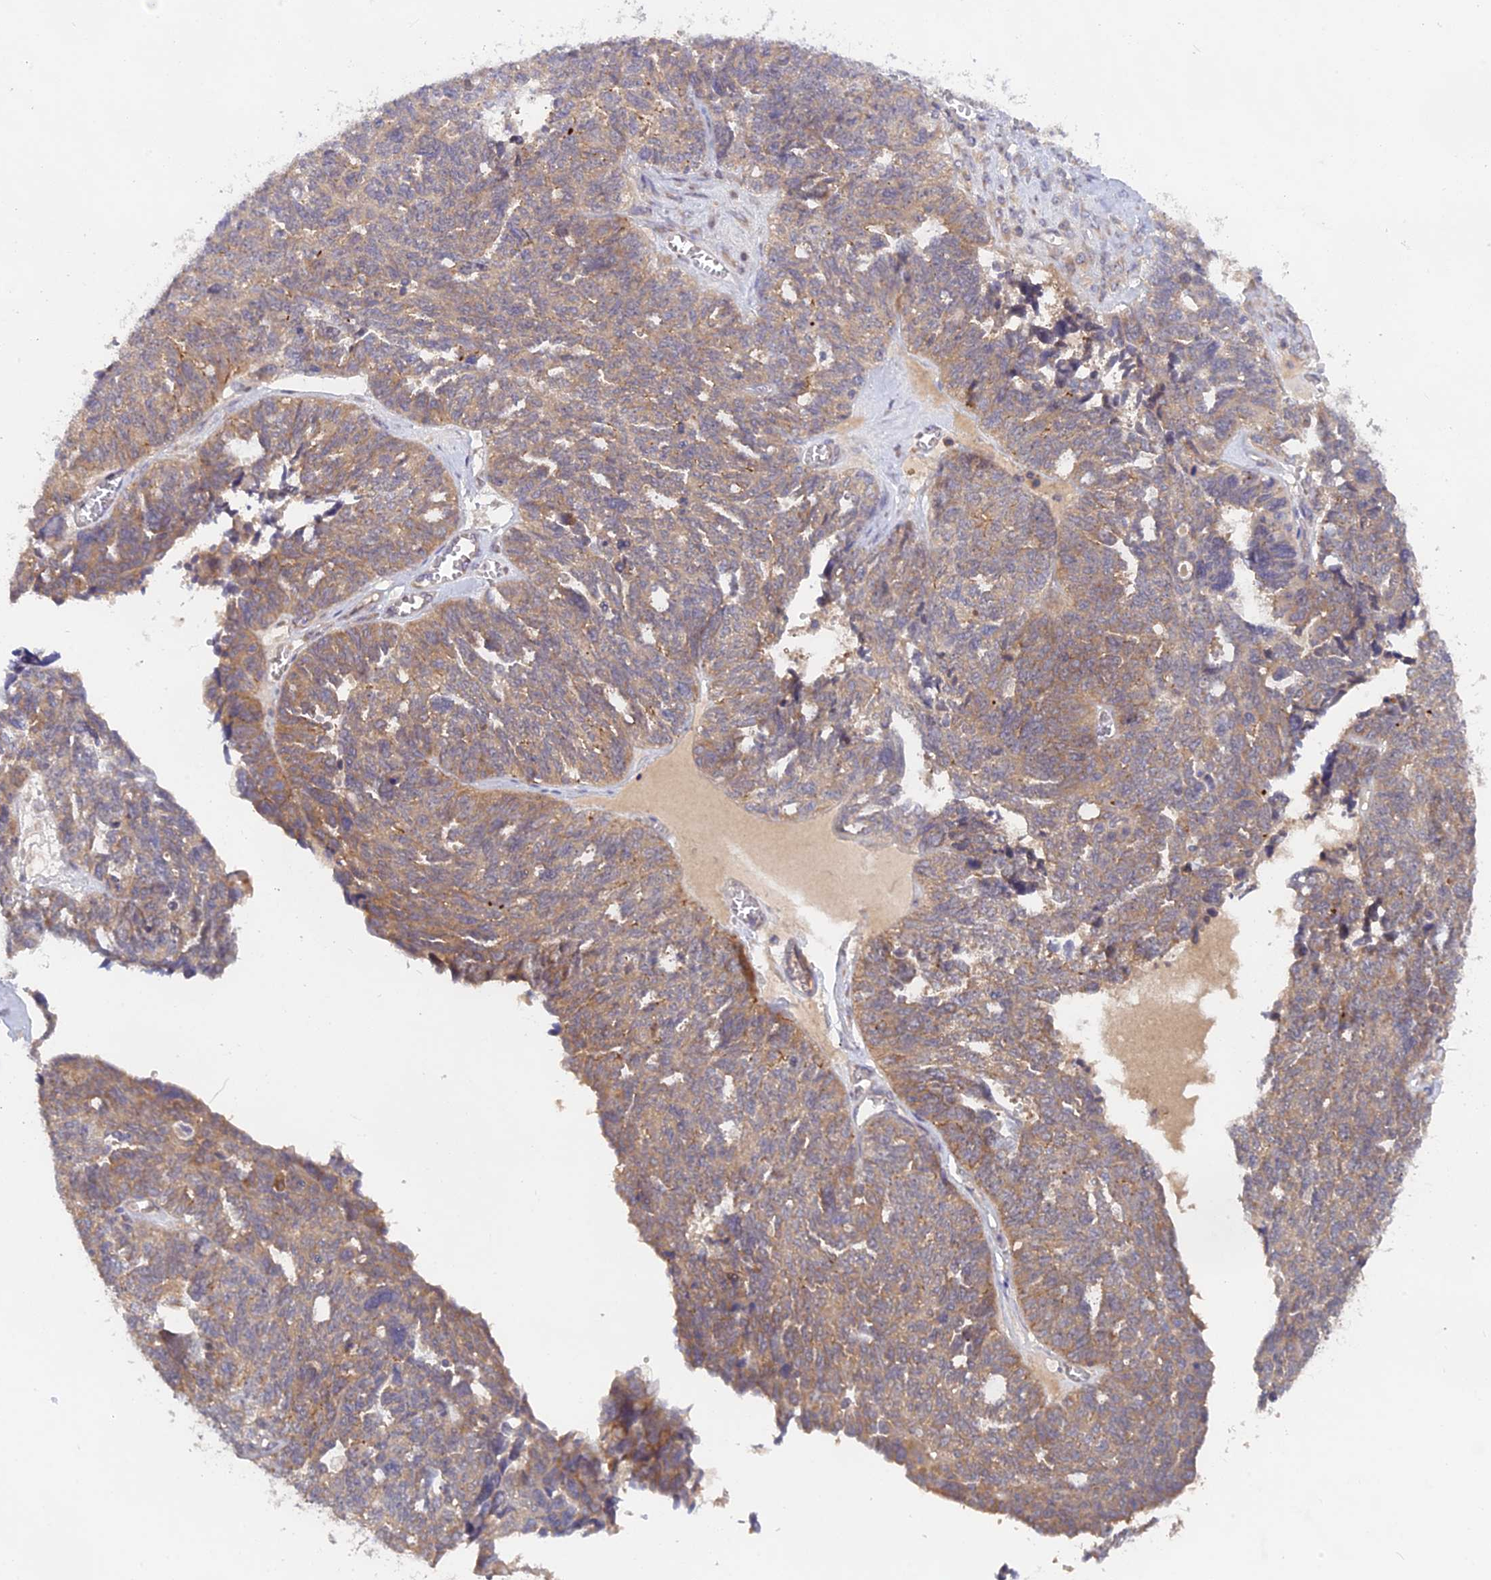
{"staining": {"intensity": "weak", "quantity": ">75%", "location": "cytoplasmic/membranous"}, "tissue": "ovarian cancer", "cell_type": "Tumor cells", "image_type": "cancer", "snomed": [{"axis": "morphology", "description": "Cystadenocarcinoma, serous, NOS"}, {"axis": "topography", "description": "Ovary"}], "caption": "This is a micrograph of immunohistochemistry staining of ovarian serous cystadenocarcinoma, which shows weak staining in the cytoplasmic/membranous of tumor cells.", "gene": "TENT4B", "patient": {"sex": "female", "age": 79}}